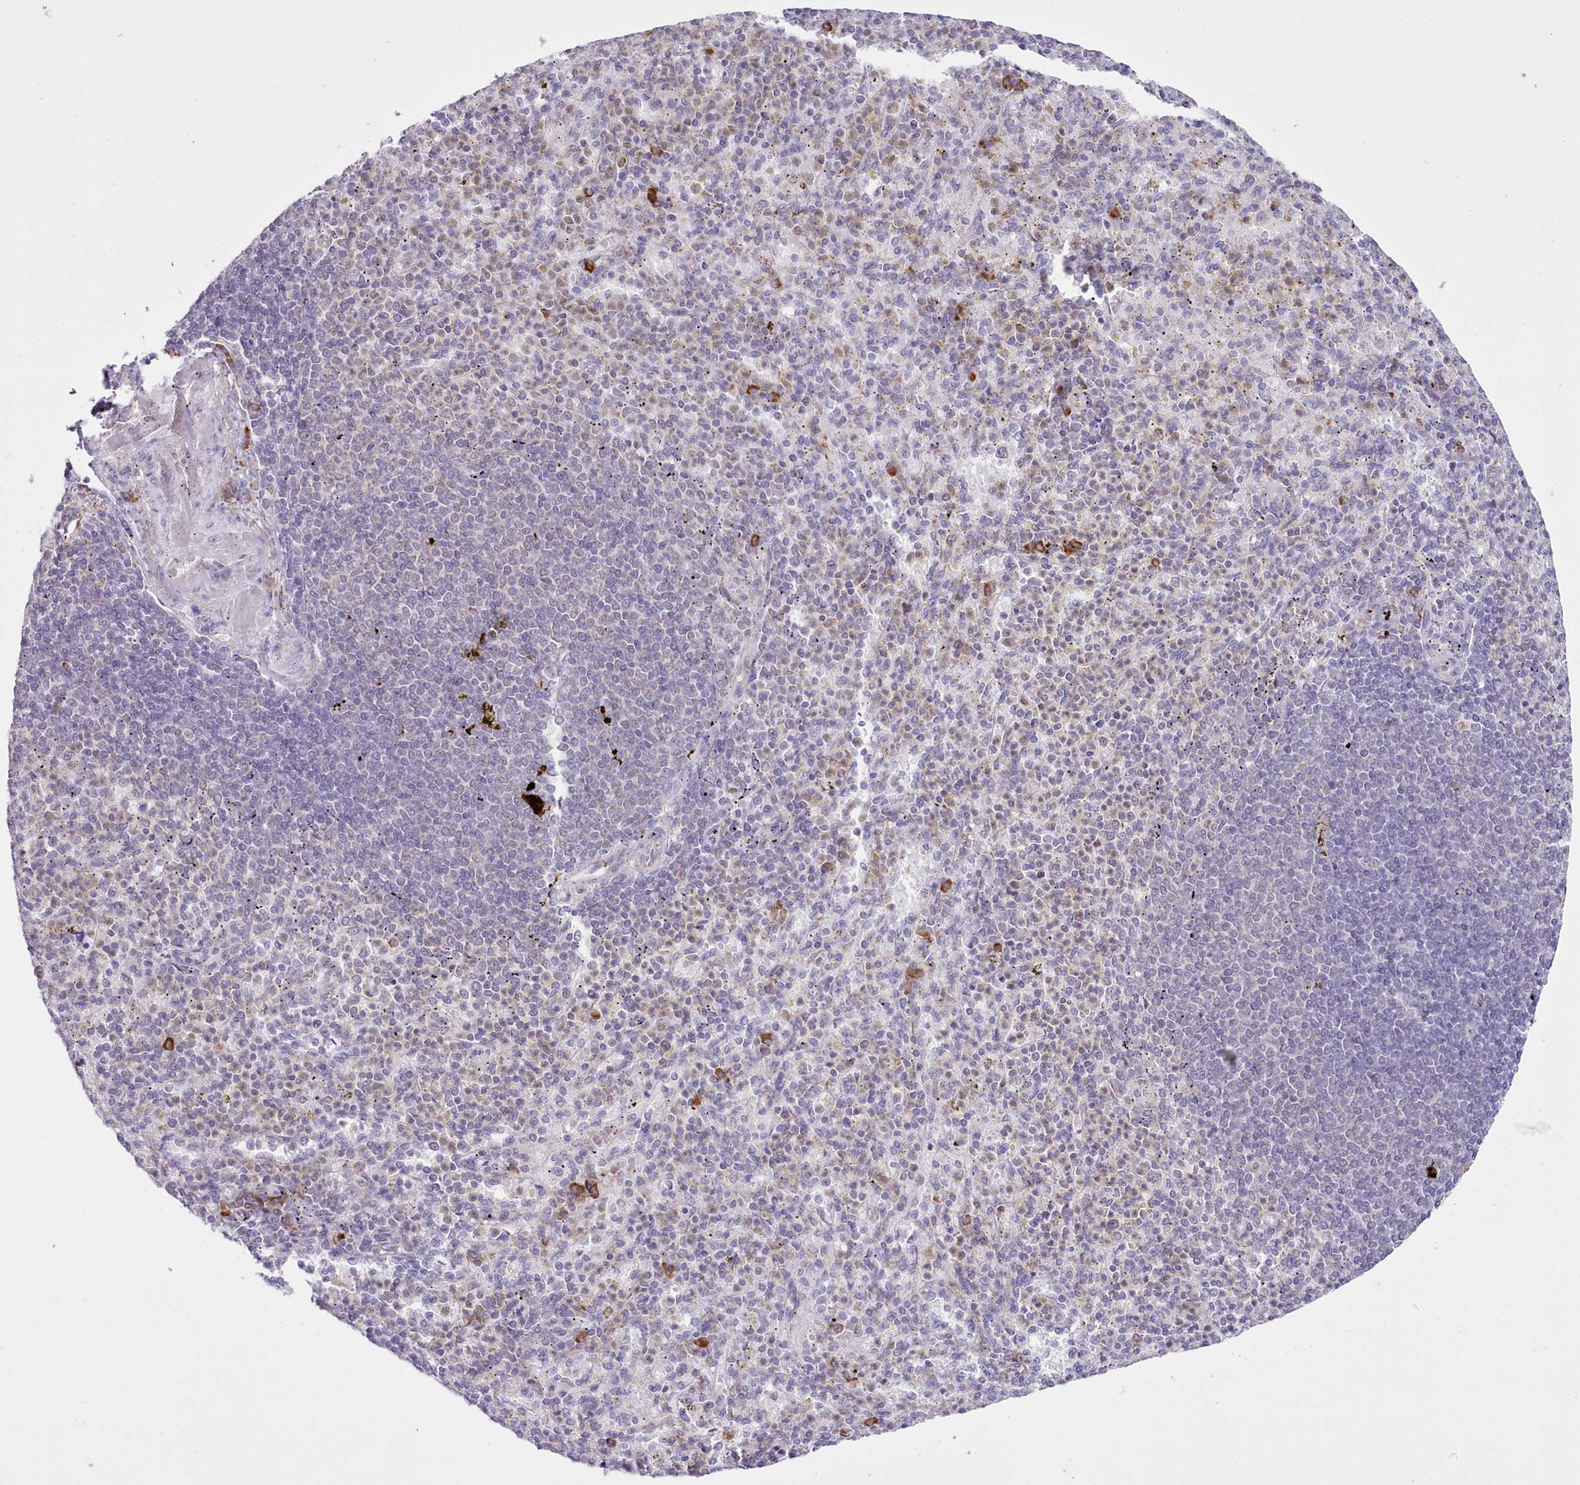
{"staining": {"intensity": "moderate", "quantity": "<25%", "location": "cytoplasmic/membranous"}, "tissue": "spleen", "cell_type": "Cells in red pulp", "image_type": "normal", "snomed": [{"axis": "morphology", "description": "Normal tissue, NOS"}, {"axis": "topography", "description": "Spleen"}], "caption": "Immunohistochemistry (DAB (3,3'-diaminobenzidine)) staining of normal human spleen demonstrates moderate cytoplasmic/membranous protein positivity in approximately <25% of cells in red pulp.", "gene": "SEC61B", "patient": {"sex": "female", "age": 74}}